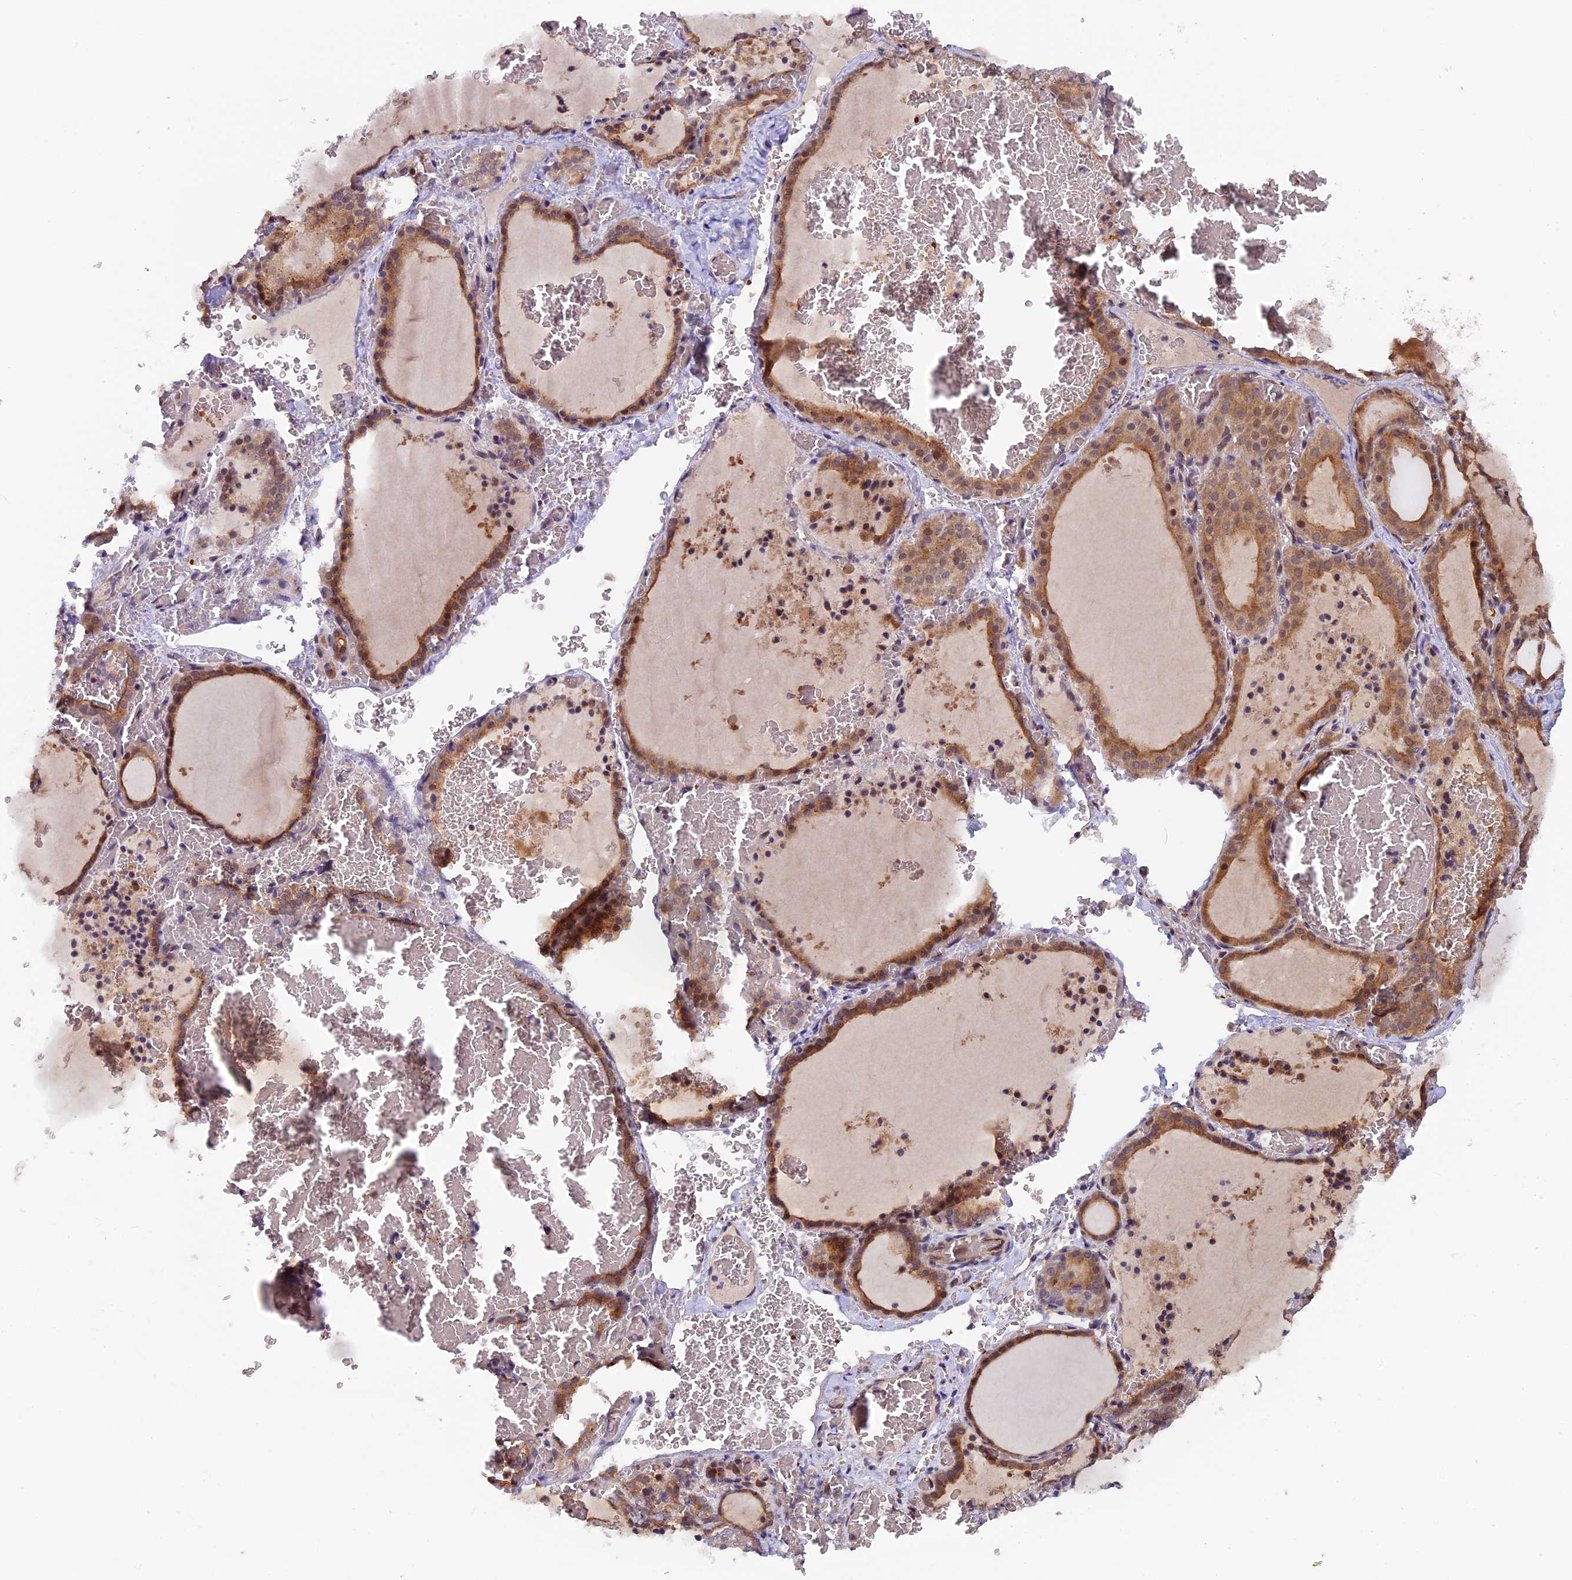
{"staining": {"intensity": "moderate", "quantity": ">75%", "location": "cytoplasmic/membranous"}, "tissue": "thyroid gland", "cell_type": "Glandular cells", "image_type": "normal", "snomed": [{"axis": "morphology", "description": "Normal tissue, NOS"}, {"axis": "topography", "description": "Thyroid gland"}], "caption": "This image shows IHC staining of normal thyroid gland, with medium moderate cytoplasmic/membranous staining in approximately >75% of glandular cells.", "gene": "CCDC9B", "patient": {"sex": "female", "age": 39}}